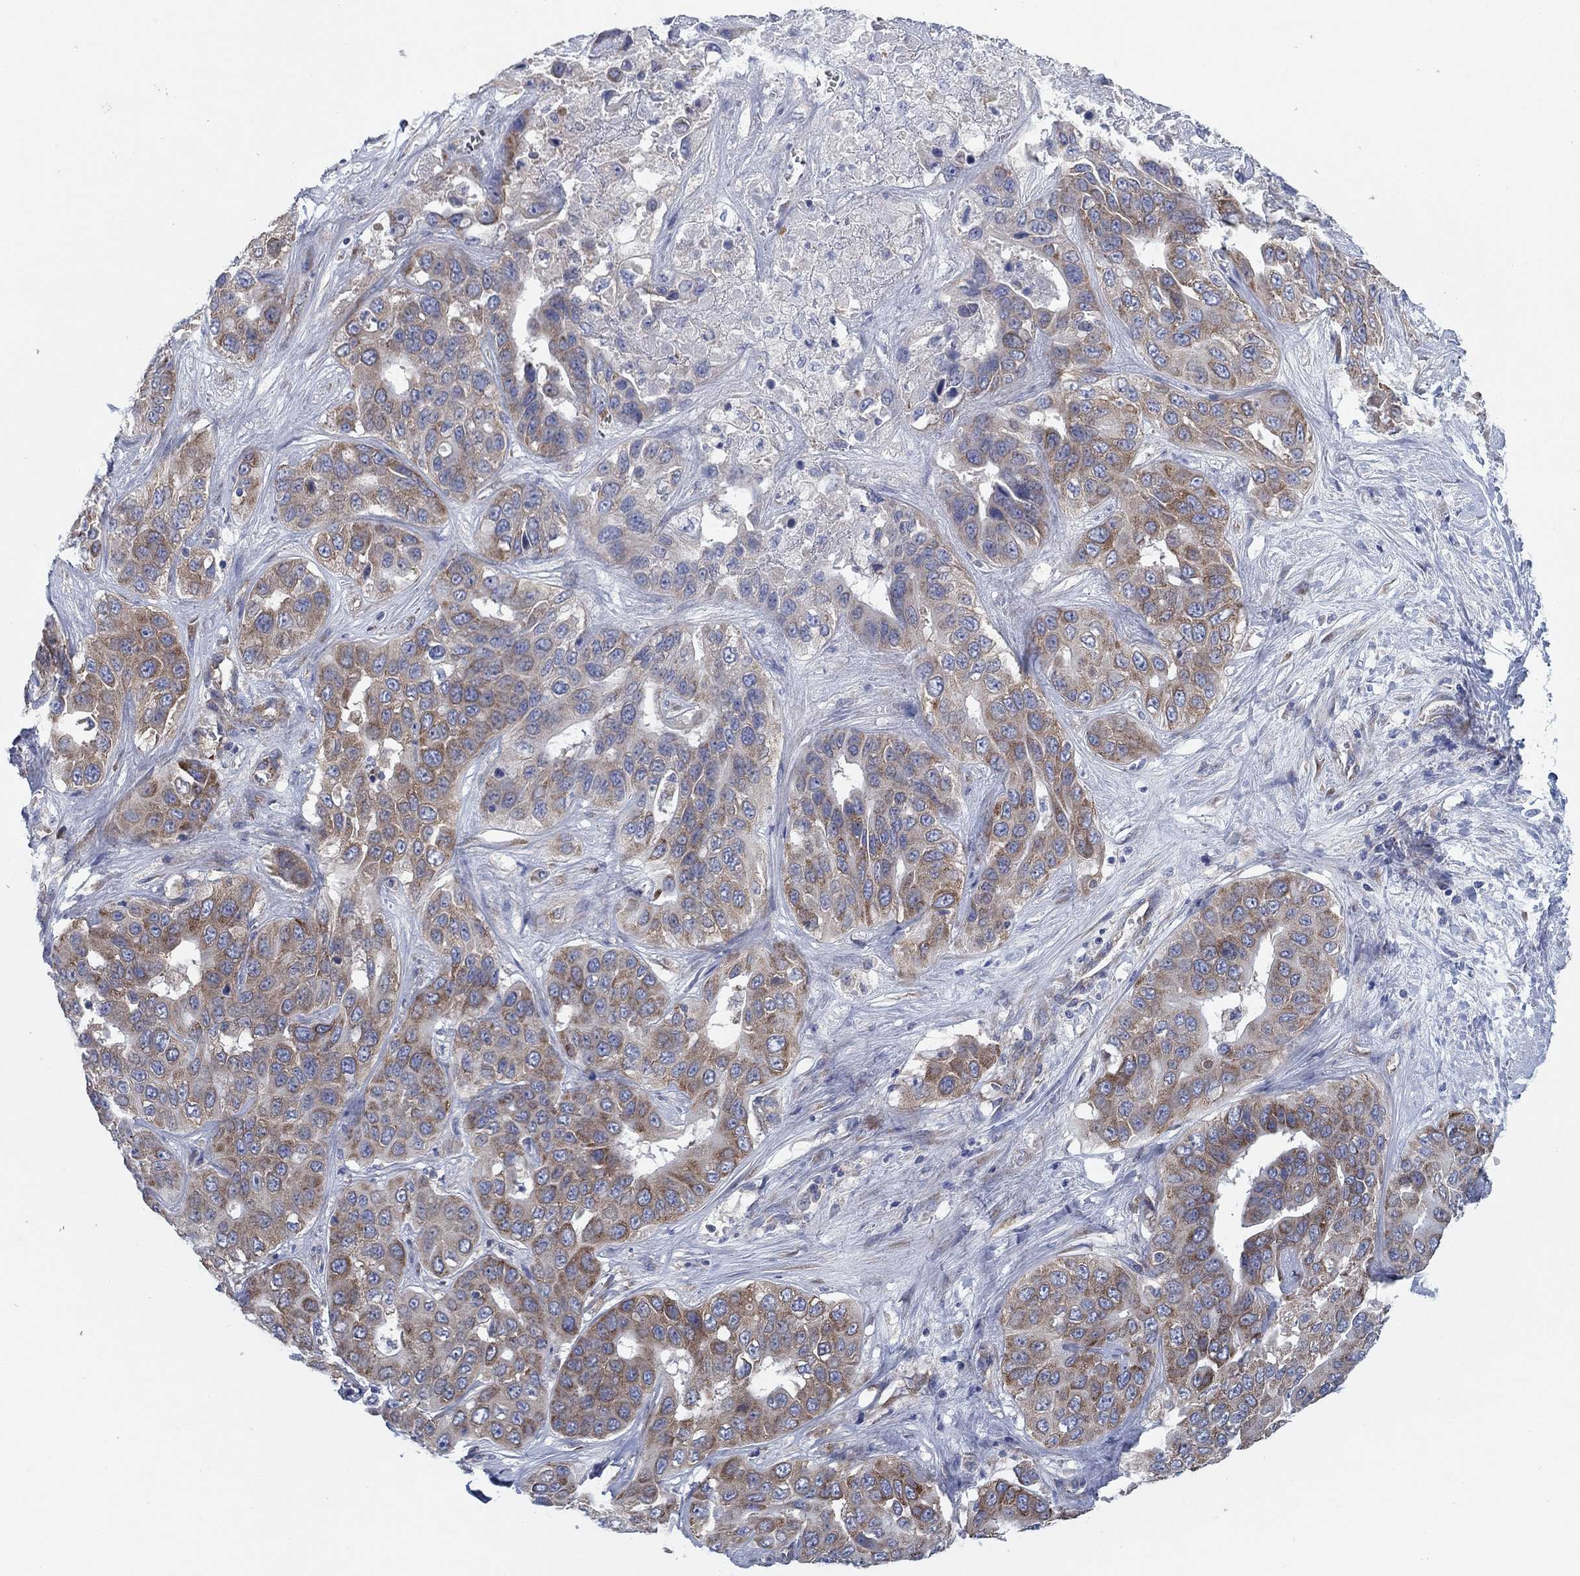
{"staining": {"intensity": "strong", "quantity": "25%-75%", "location": "cytoplasmic/membranous"}, "tissue": "liver cancer", "cell_type": "Tumor cells", "image_type": "cancer", "snomed": [{"axis": "morphology", "description": "Cholangiocarcinoma"}, {"axis": "topography", "description": "Liver"}], "caption": "This is an image of immunohistochemistry (IHC) staining of cholangiocarcinoma (liver), which shows strong staining in the cytoplasmic/membranous of tumor cells.", "gene": "TMEM59", "patient": {"sex": "female", "age": 52}}